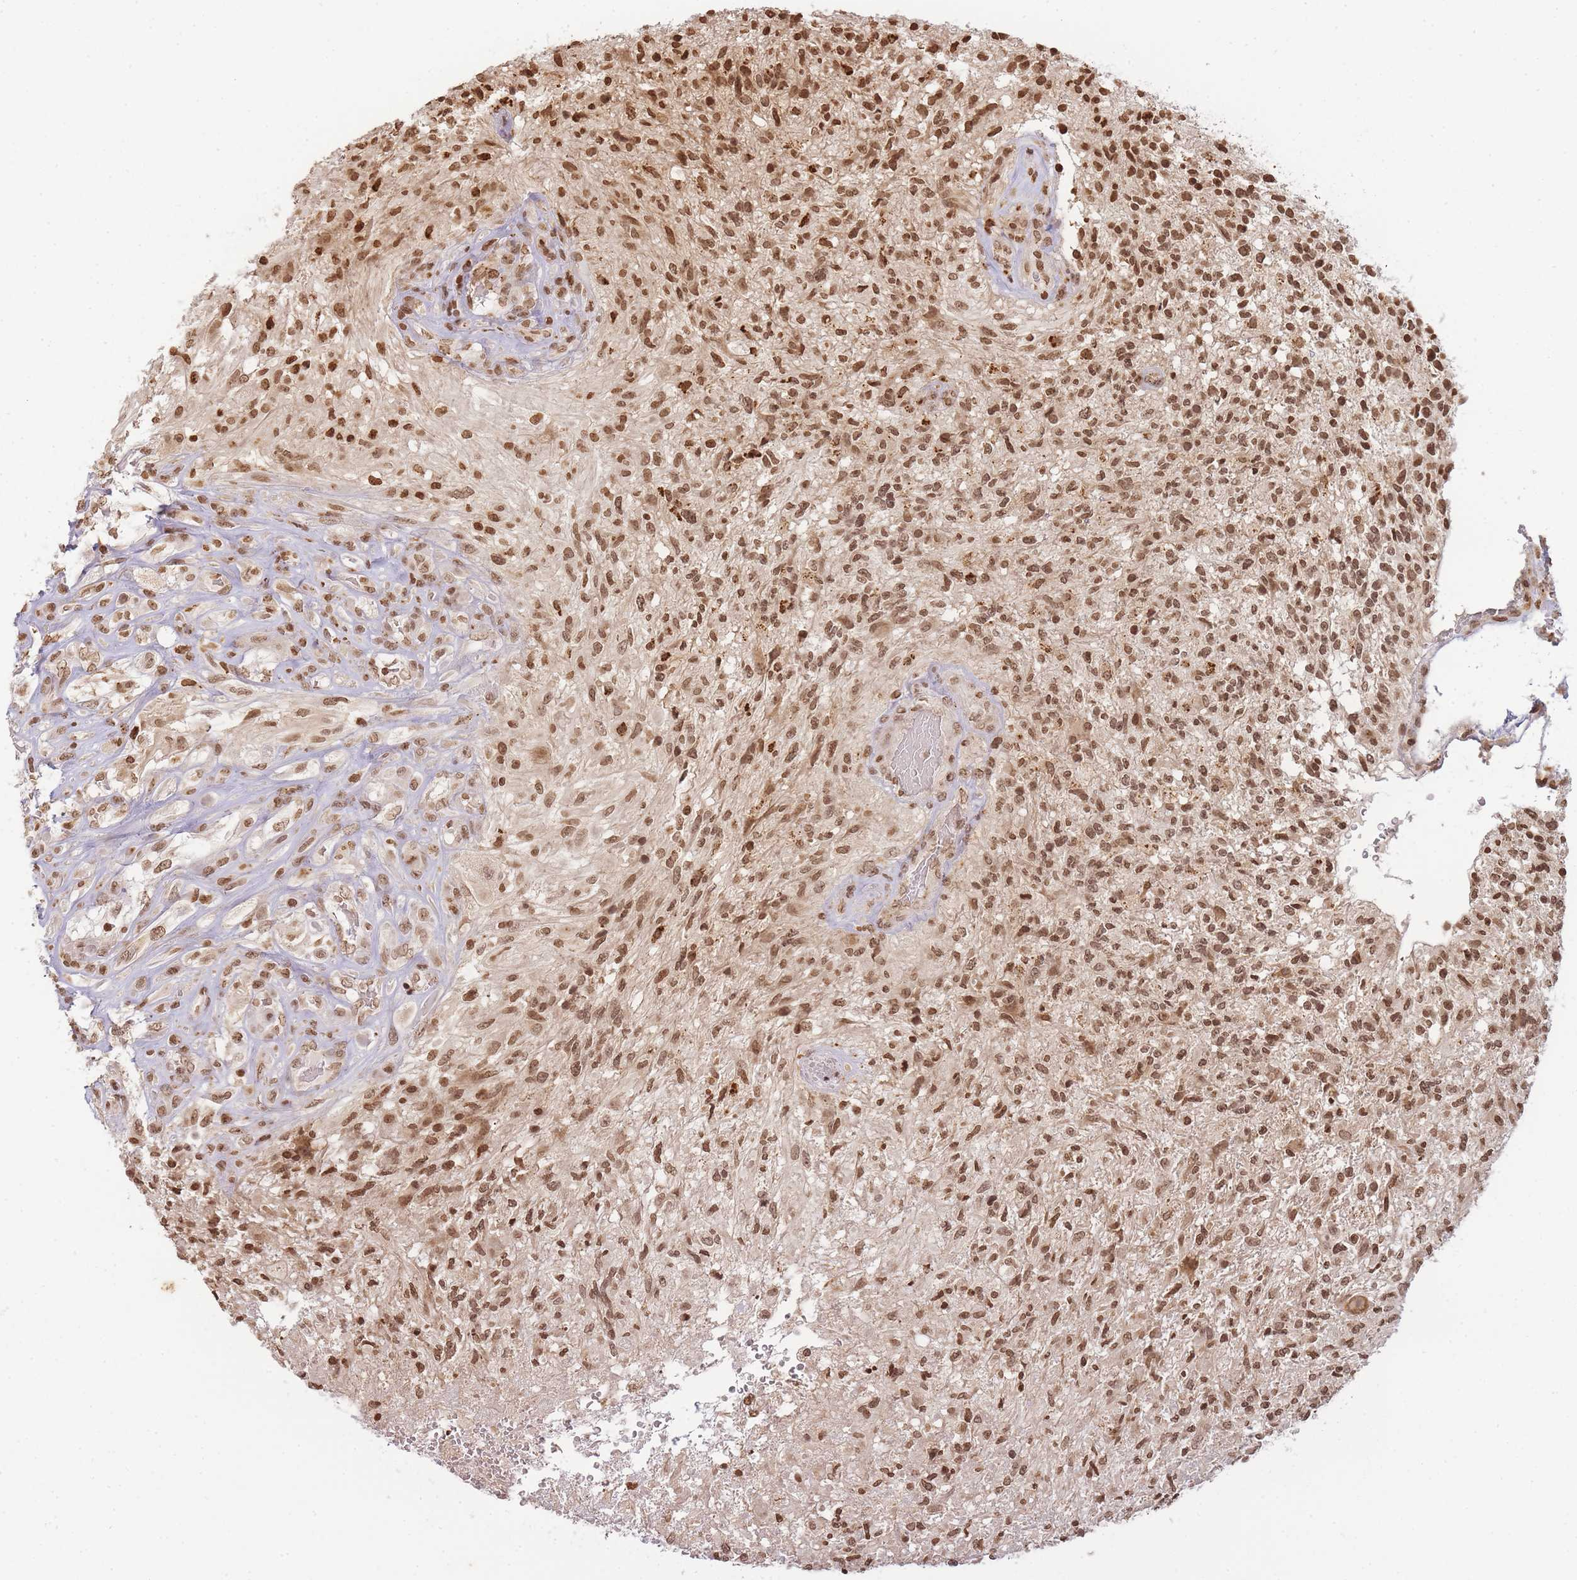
{"staining": {"intensity": "strong", "quantity": ">75%", "location": "nuclear"}, "tissue": "glioma", "cell_type": "Tumor cells", "image_type": "cancer", "snomed": [{"axis": "morphology", "description": "Glioma, malignant, High grade"}, {"axis": "topography", "description": "Brain"}], "caption": "High-power microscopy captured an immunohistochemistry image of glioma, revealing strong nuclear staining in about >75% of tumor cells.", "gene": "WWTR1", "patient": {"sex": "male", "age": 56}}